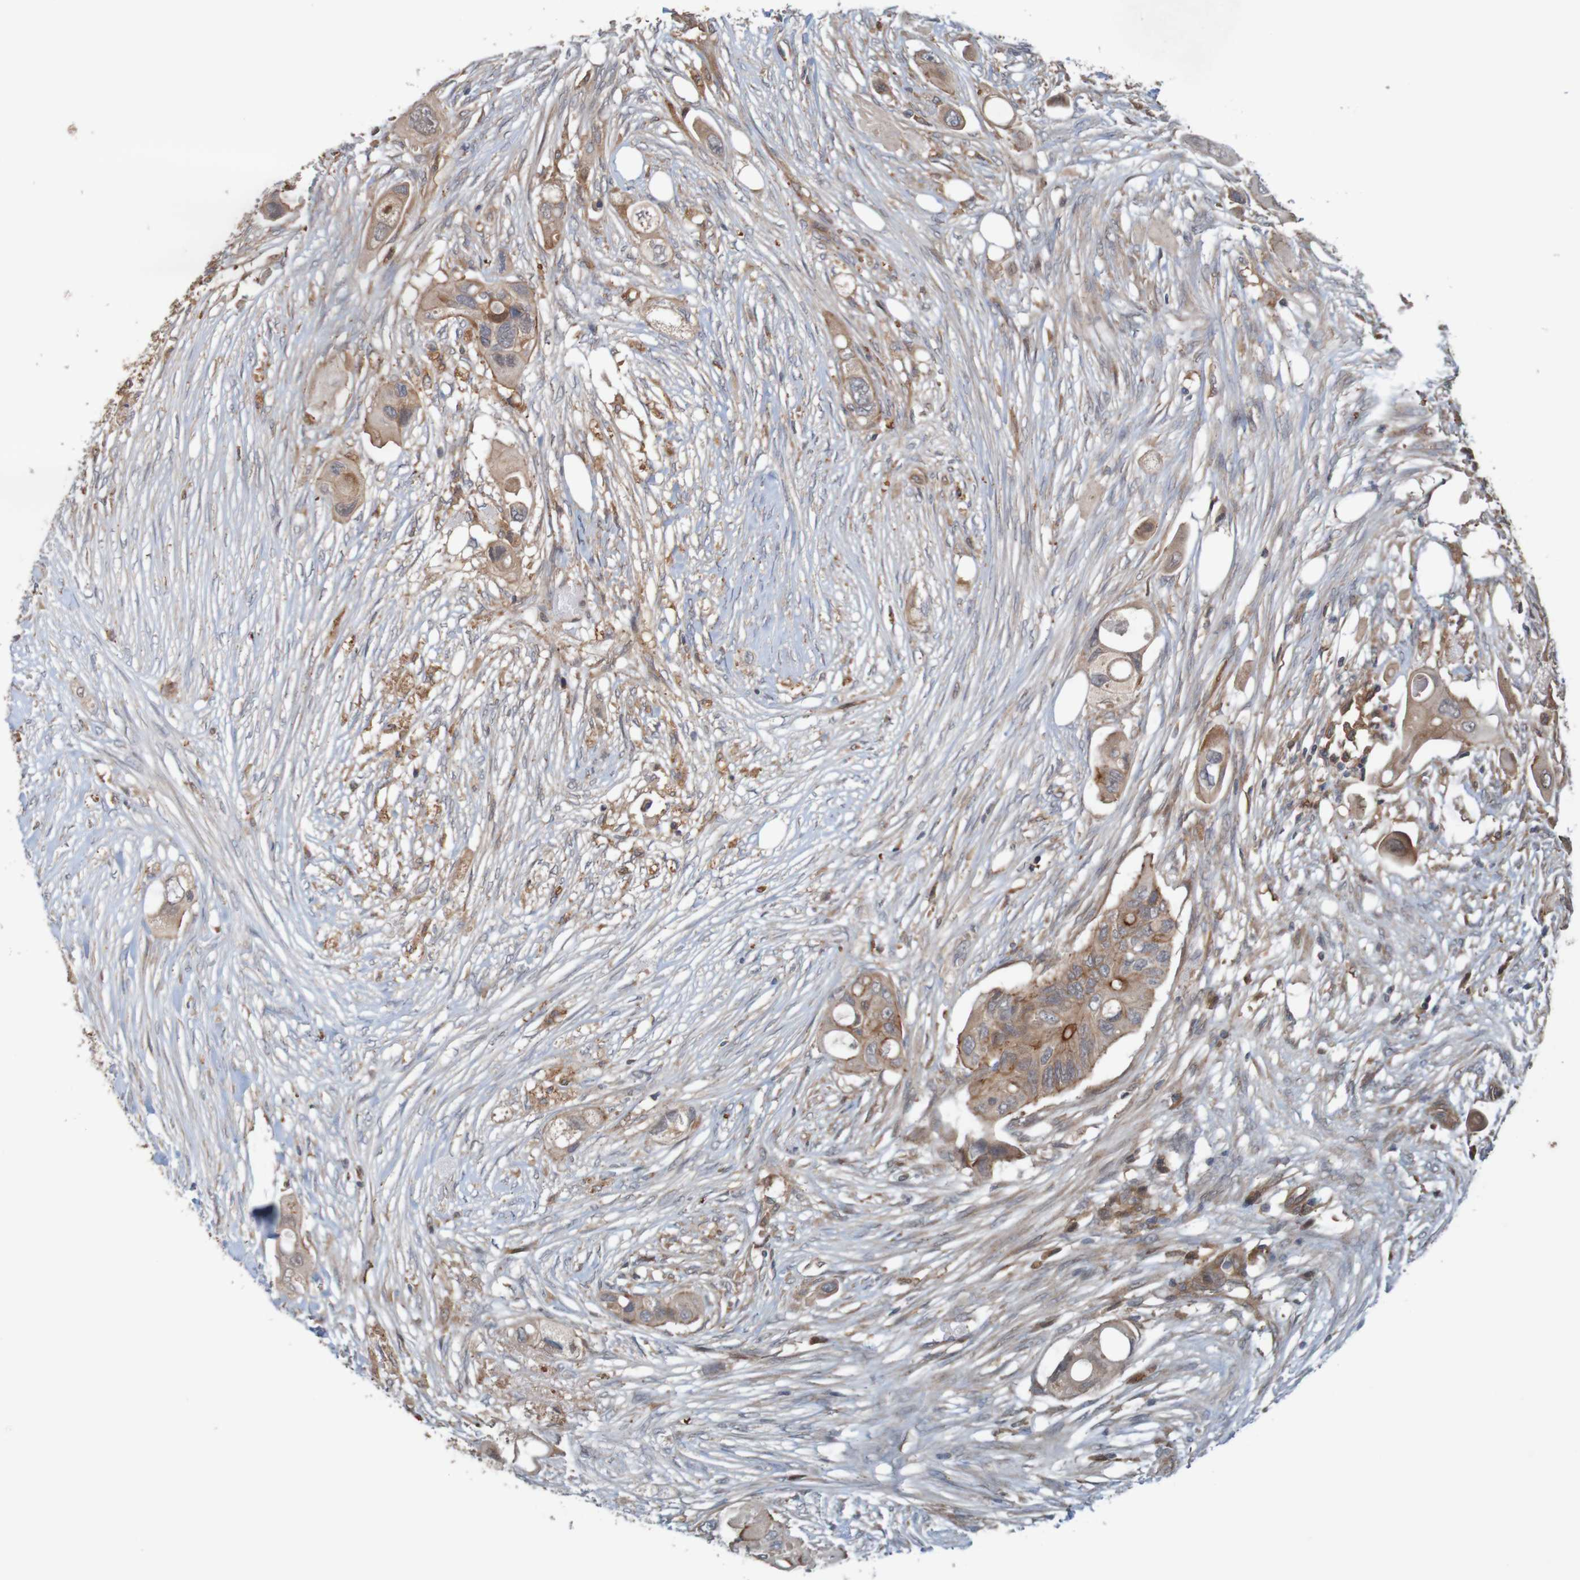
{"staining": {"intensity": "moderate", "quantity": ">75%", "location": "cytoplasmic/membranous"}, "tissue": "colorectal cancer", "cell_type": "Tumor cells", "image_type": "cancer", "snomed": [{"axis": "morphology", "description": "Adenocarcinoma, NOS"}, {"axis": "topography", "description": "Colon"}], "caption": "Tumor cells show moderate cytoplasmic/membranous expression in about >75% of cells in colorectal cancer.", "gene": "ARHGEF11", "patient": {"sex": "female", "age": 57}}